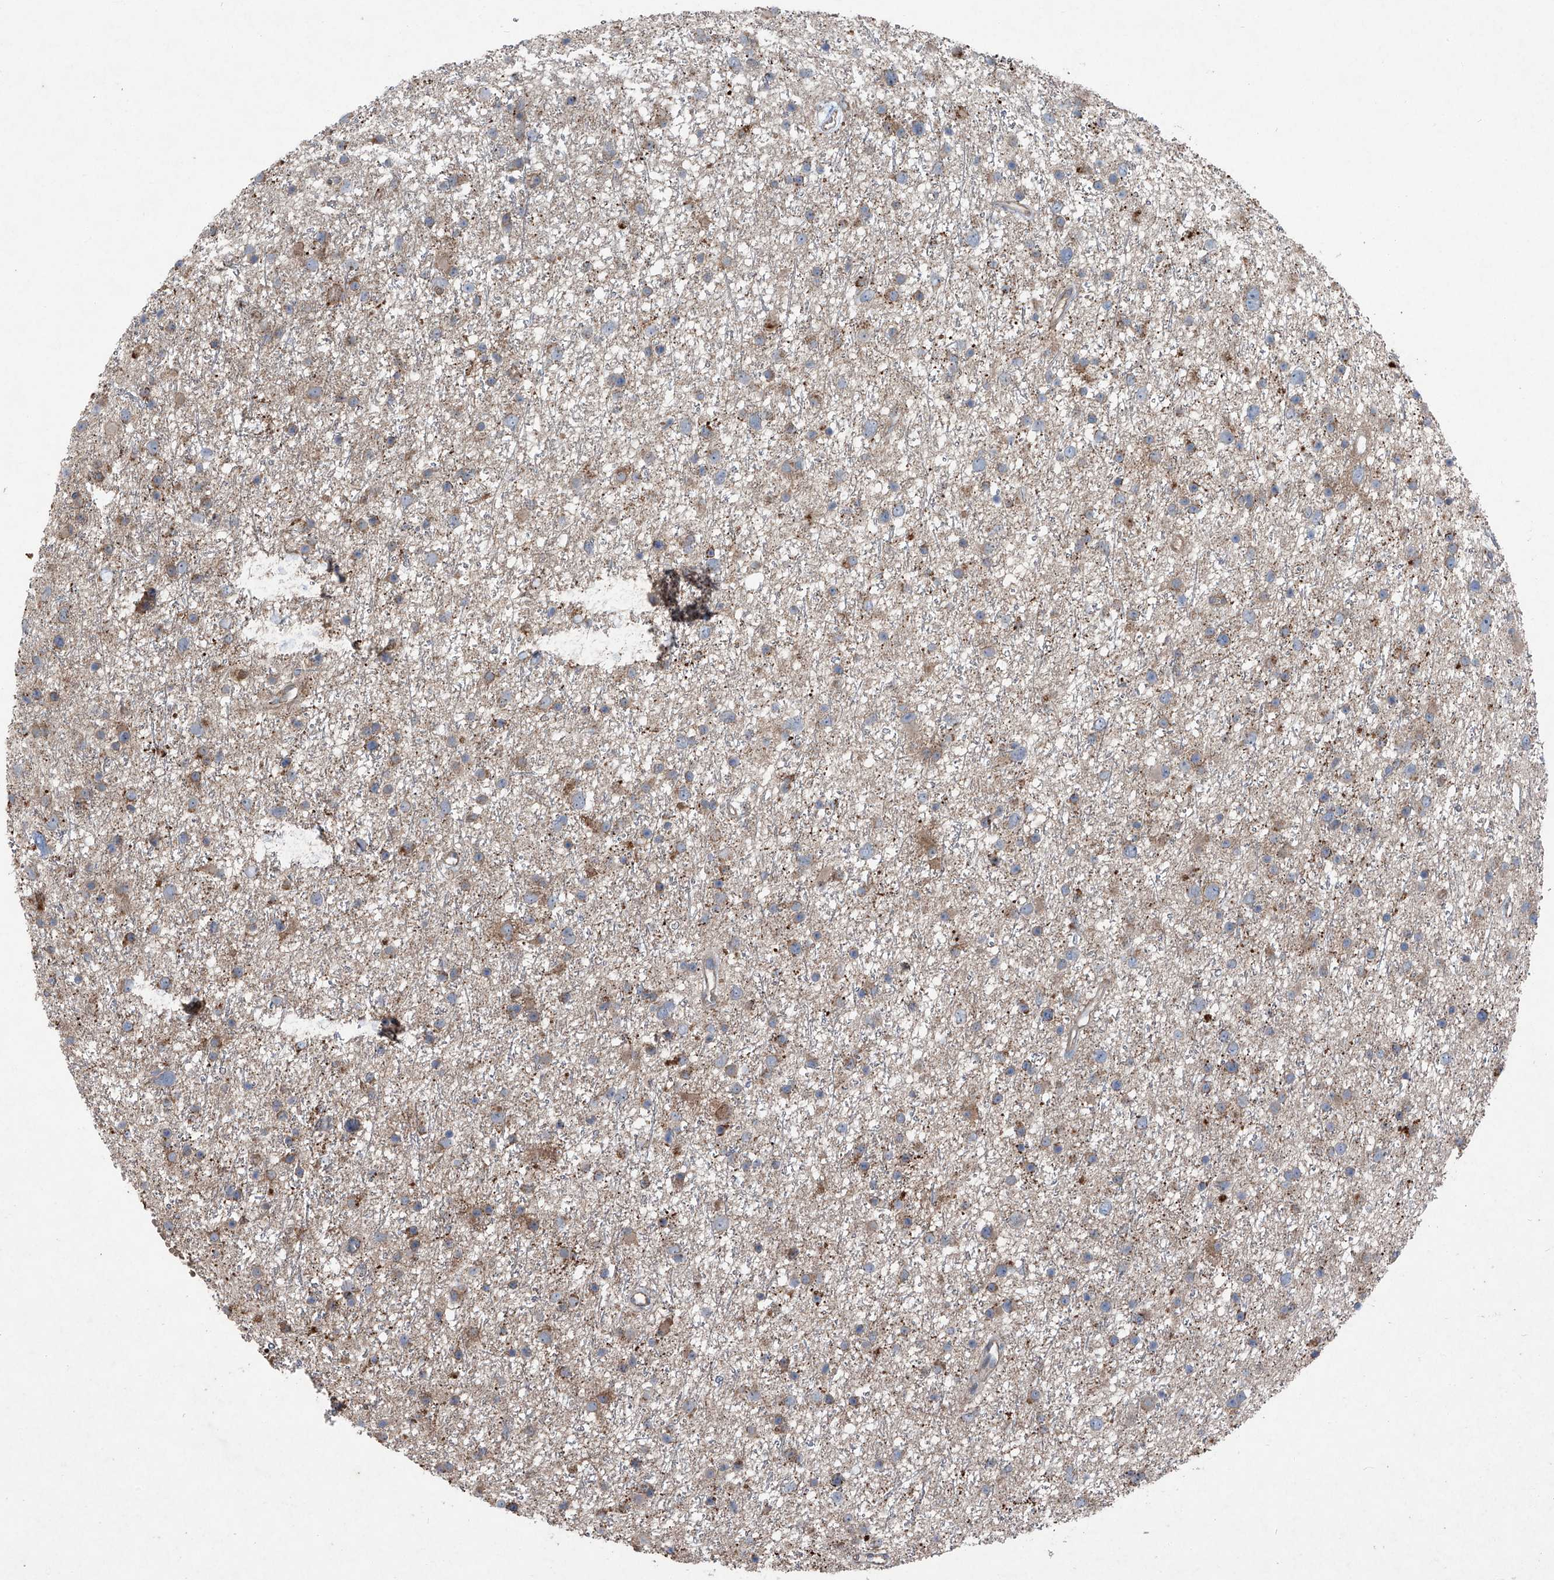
{"staining": {"intensity": "negative", "quantity": "none", "location": "none"}, "tissue": "glioma", "cell_type": "Tumor cells", "image_type": "cancer", "snomed": [{"axis": "morphology", "description": "Glioma, malignant, Low grade"}, {"axis": "topography", "description": "Cerebral cortex"}], "caption": "This is an immunohistochemistry (IHC) micrograph of malignant glioma (low-grade). There is no expression in tumor cells.", "gene": "FOXRED2", "patient": {"sex": "female", "age": 39}}